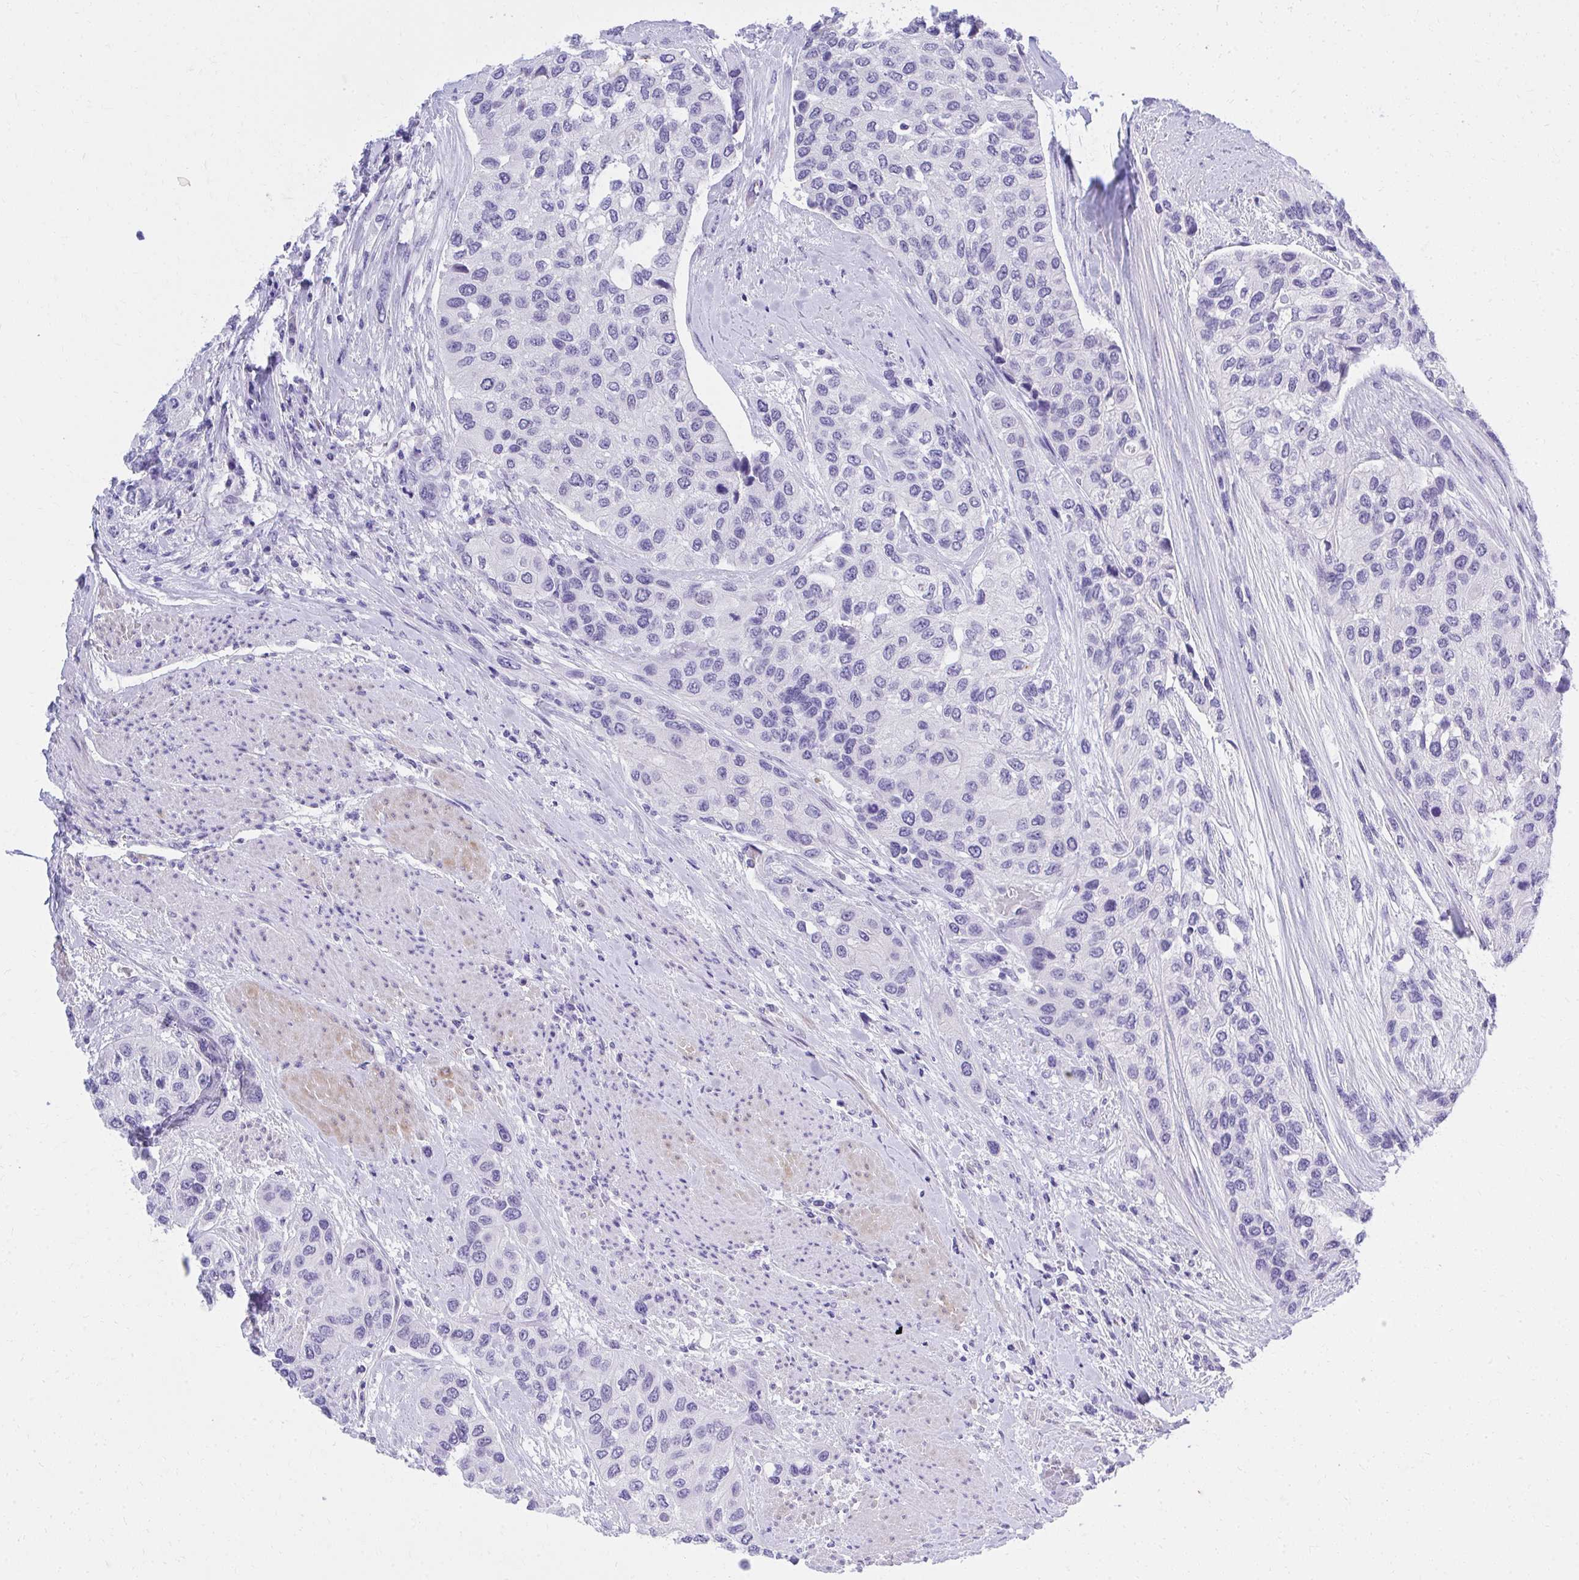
{"staining": {"intensity": "negative", "quantity": "none", "location": "none"}, "tissue": "urothelial cancer", "cell_type": "Tumor cells", "image_type": "cancer", "snomed": [{"axis": "morphology", "description": "Normal tissue, NOS"}, {"axis": "morphology", "description": "Urothelial carcinoma, High grade"}, {"axis": "topography", "description": "Vascular tissue"}, {"axis": "topography", "description": "Urinary bladder"}], "caption": "Immunohistochemistry of human urothelial carcinoma (high-grade) demonstrates no positivity in tumor cells.", "gene": "KLK1", "patient": {"sex": "female", "age": 56}}